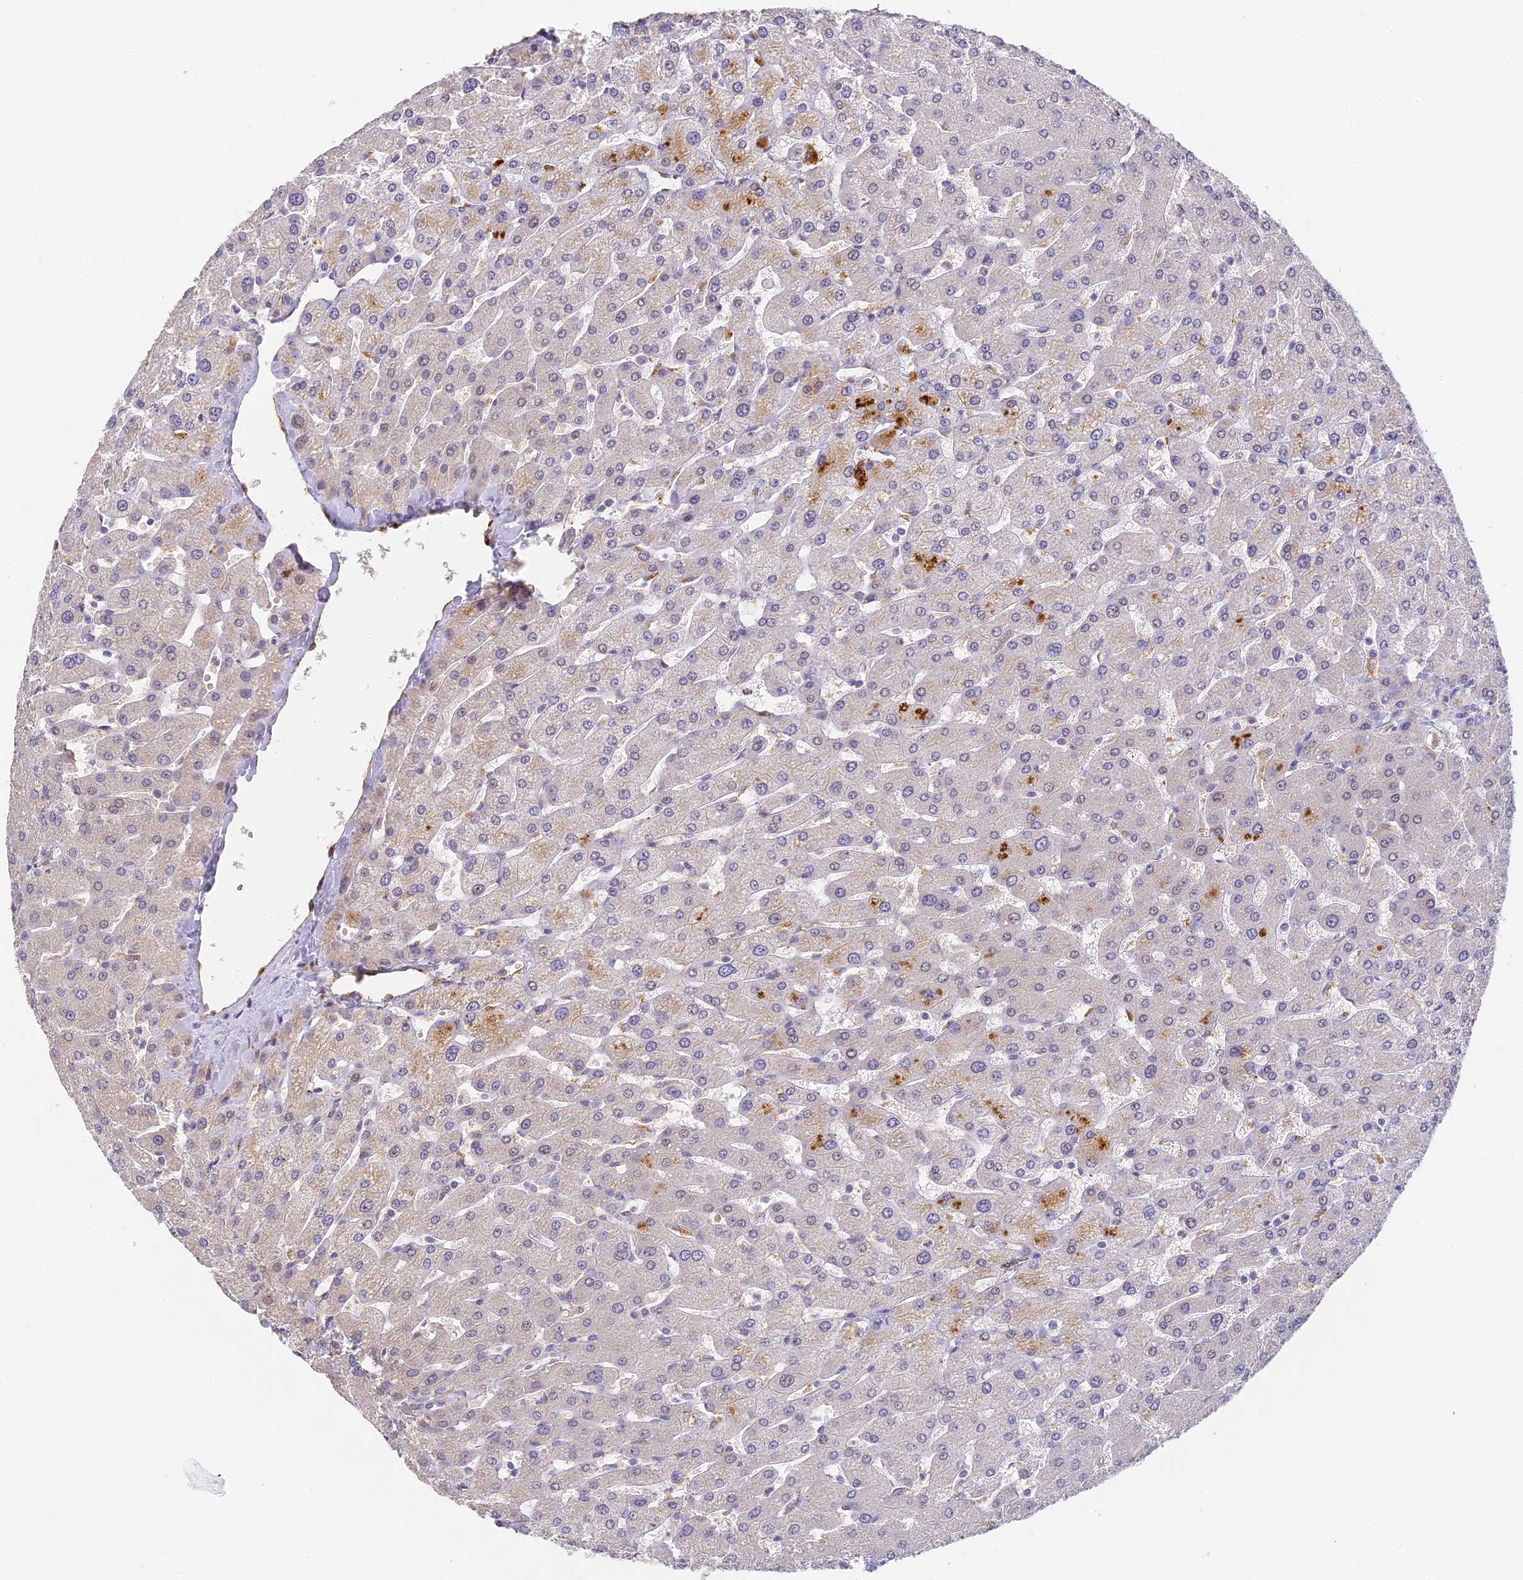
{"staining": {"intensity": "negative", "quantity": "none", "location": "none"}, "tissue": "liver", "cell_type": "Cholangiocytes", "image_type": "normal", "snomed": [{"axis": "morphology", "description": "Normal tissue, NOS"}, {"axis": "topography", "description": "Liver"}], "caption": "Immunohistochemistry (IHC) micrograph of unremarkable human liver stained for a protein (brown), which exhibits no staining in cholangiocytes.", "gene": "DNAAF10", "patient": {"sex": "male", "age": 55}}